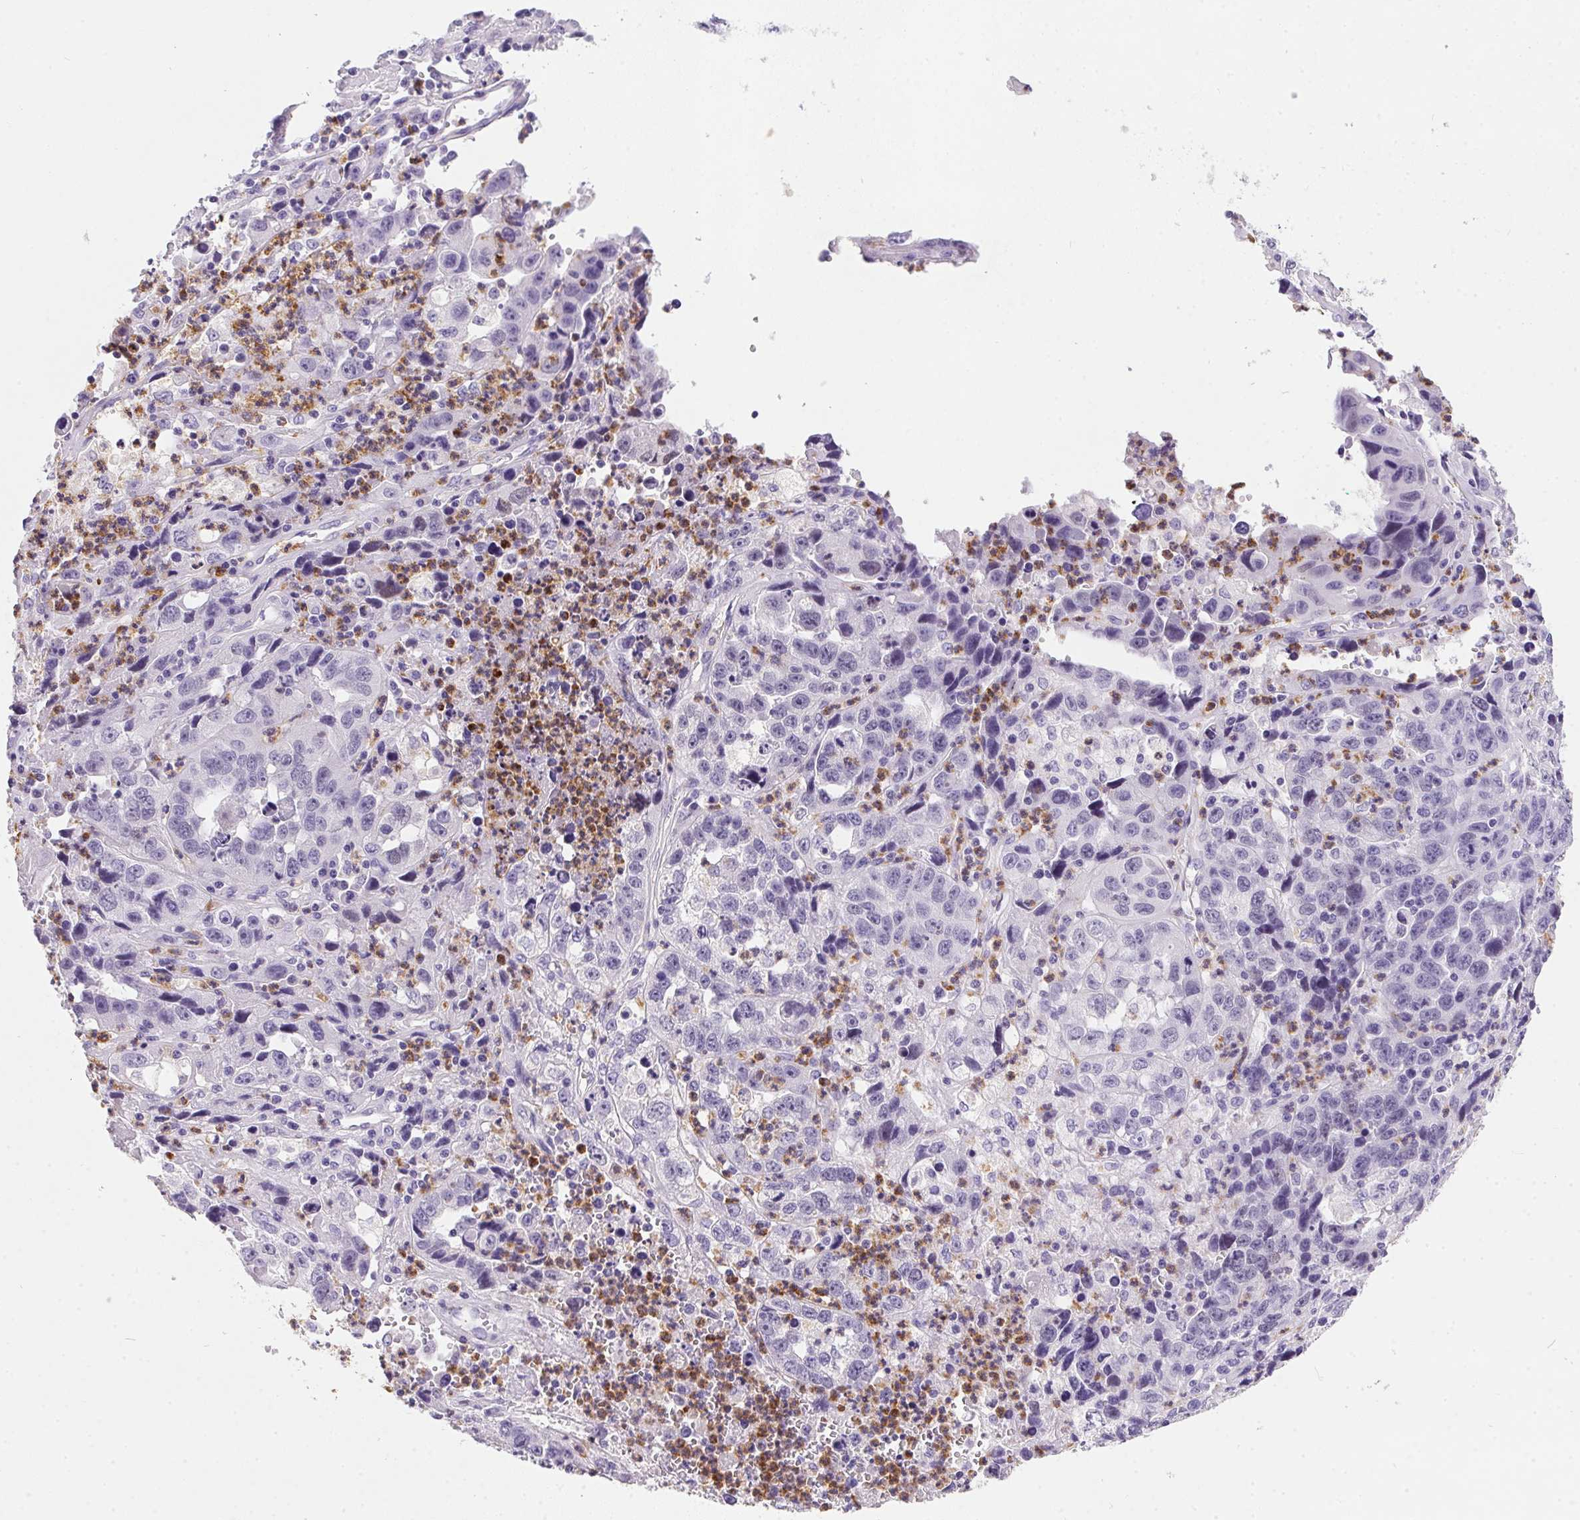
{"staining": {"intensity": "negative", "quantity": "none", "location": "none"}, "tissue": "endometrial cancer", "cell_type": "Tumor cells", "image_type": "cancer", "snomed": [{"axis": "morphology", "description": "Adenocarcinoma, NOS"}, {"axis": "topography", "description": "Uterus"}], "caption": "DAB (3,3'-diaminobenzidine) immunohistochemical staining of human endometrial cancer demonstrates no significant positivity in tumor cells.", "gene": "SSTR4", "patient": {"sex": "female", "age": 62}}